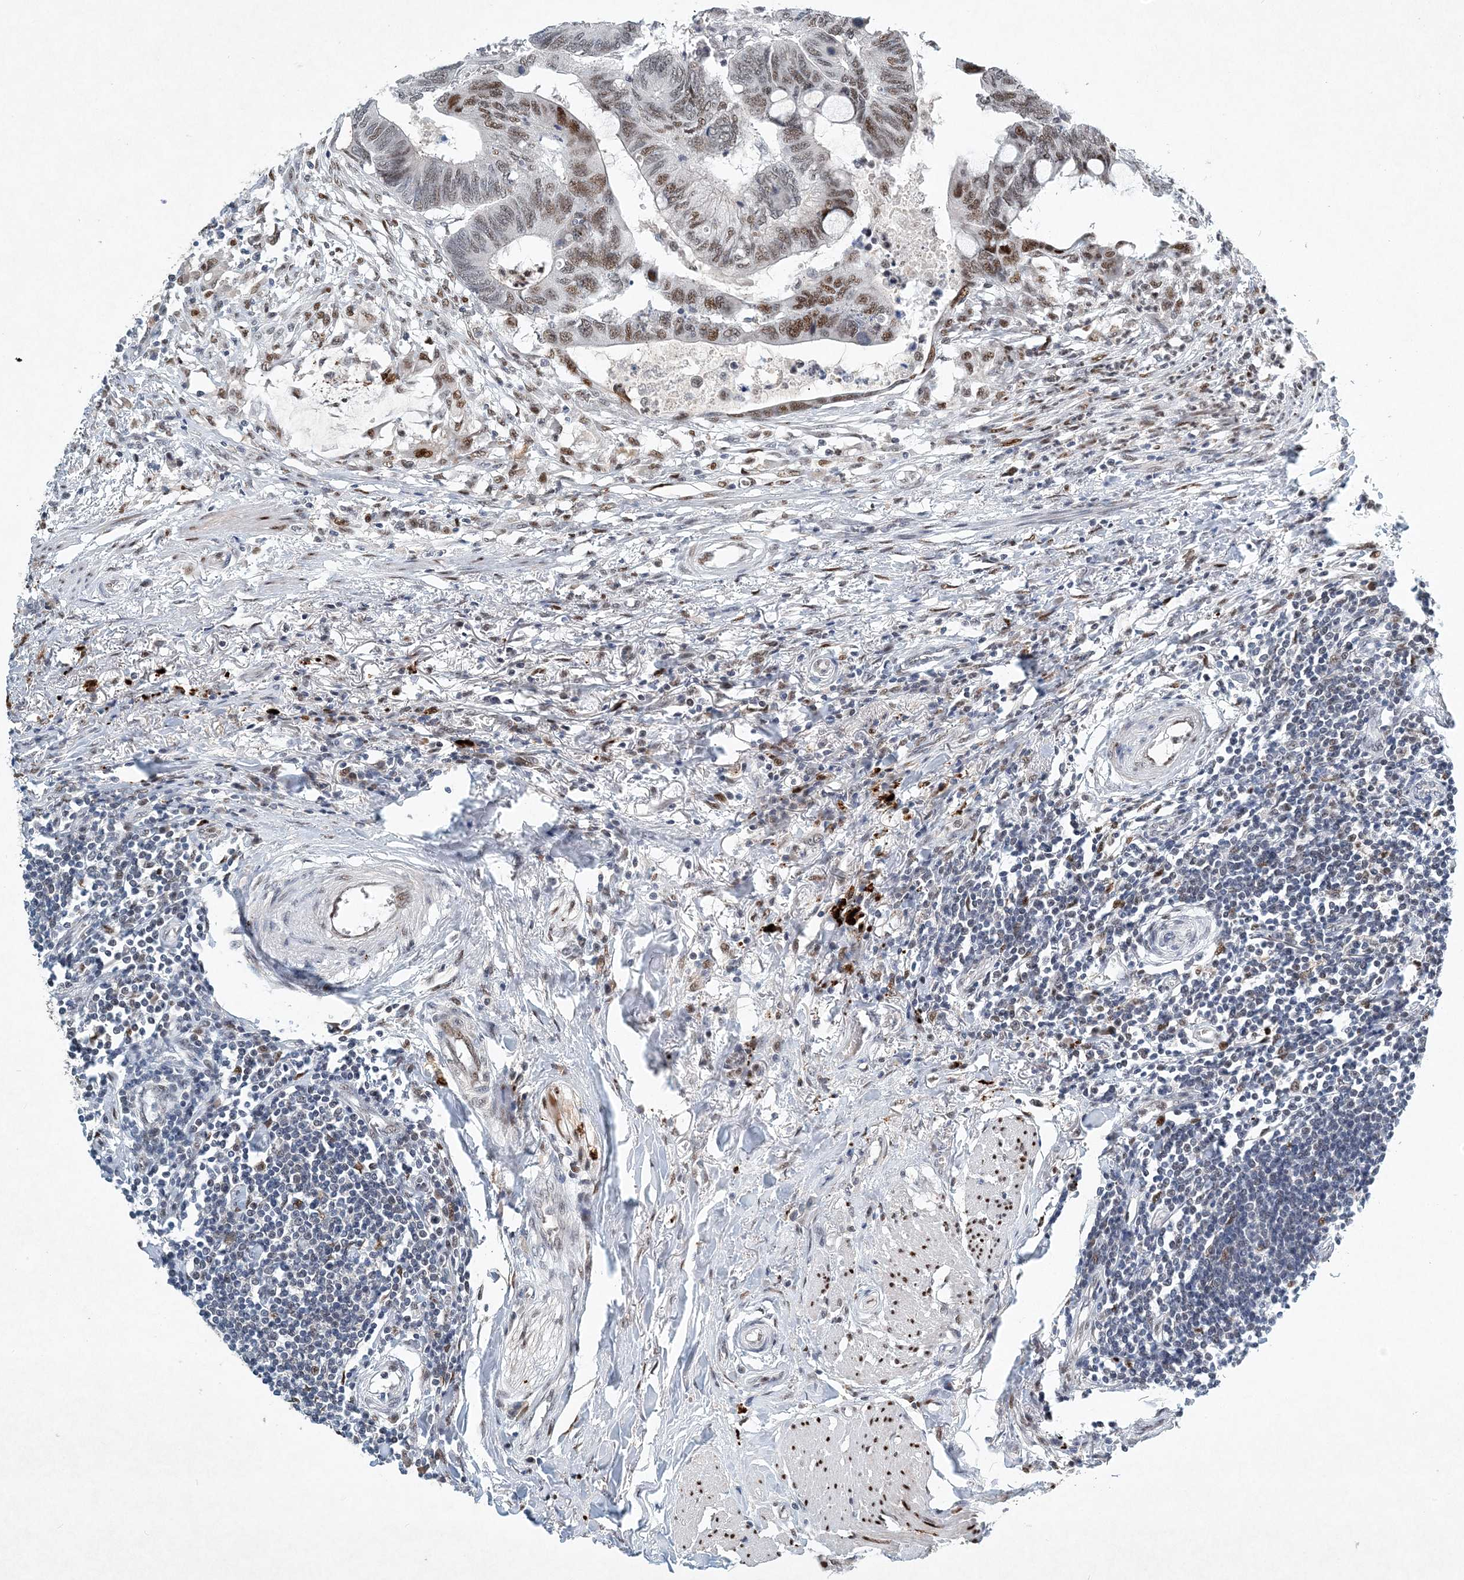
{"staining": {"intensity": "moderate", "quantity": "<25%", "location": "nuclear"}, "tissue": "colorectal cancer", "cell_type": "Tumor cells", "image_type": "cancer", "snomed": [{"axis": "morphology", "description": "Normal tissue, NOS"}, {"axis": "morphology", "description": "Adenocarcinoma, NOS"}, {"axis": "topography", "description": "Rectum"}, {"axis": "topography", "description": "Peripheral nerve tissue"}], "caption": "Approximately <25% of tumor cells in human colorectal cancer reveal moderate nuclear protein staining as visualized by brown immunohistochemical staining.", "gene": "KPNA4", "patient": {"sex": "male", "age": 92}}